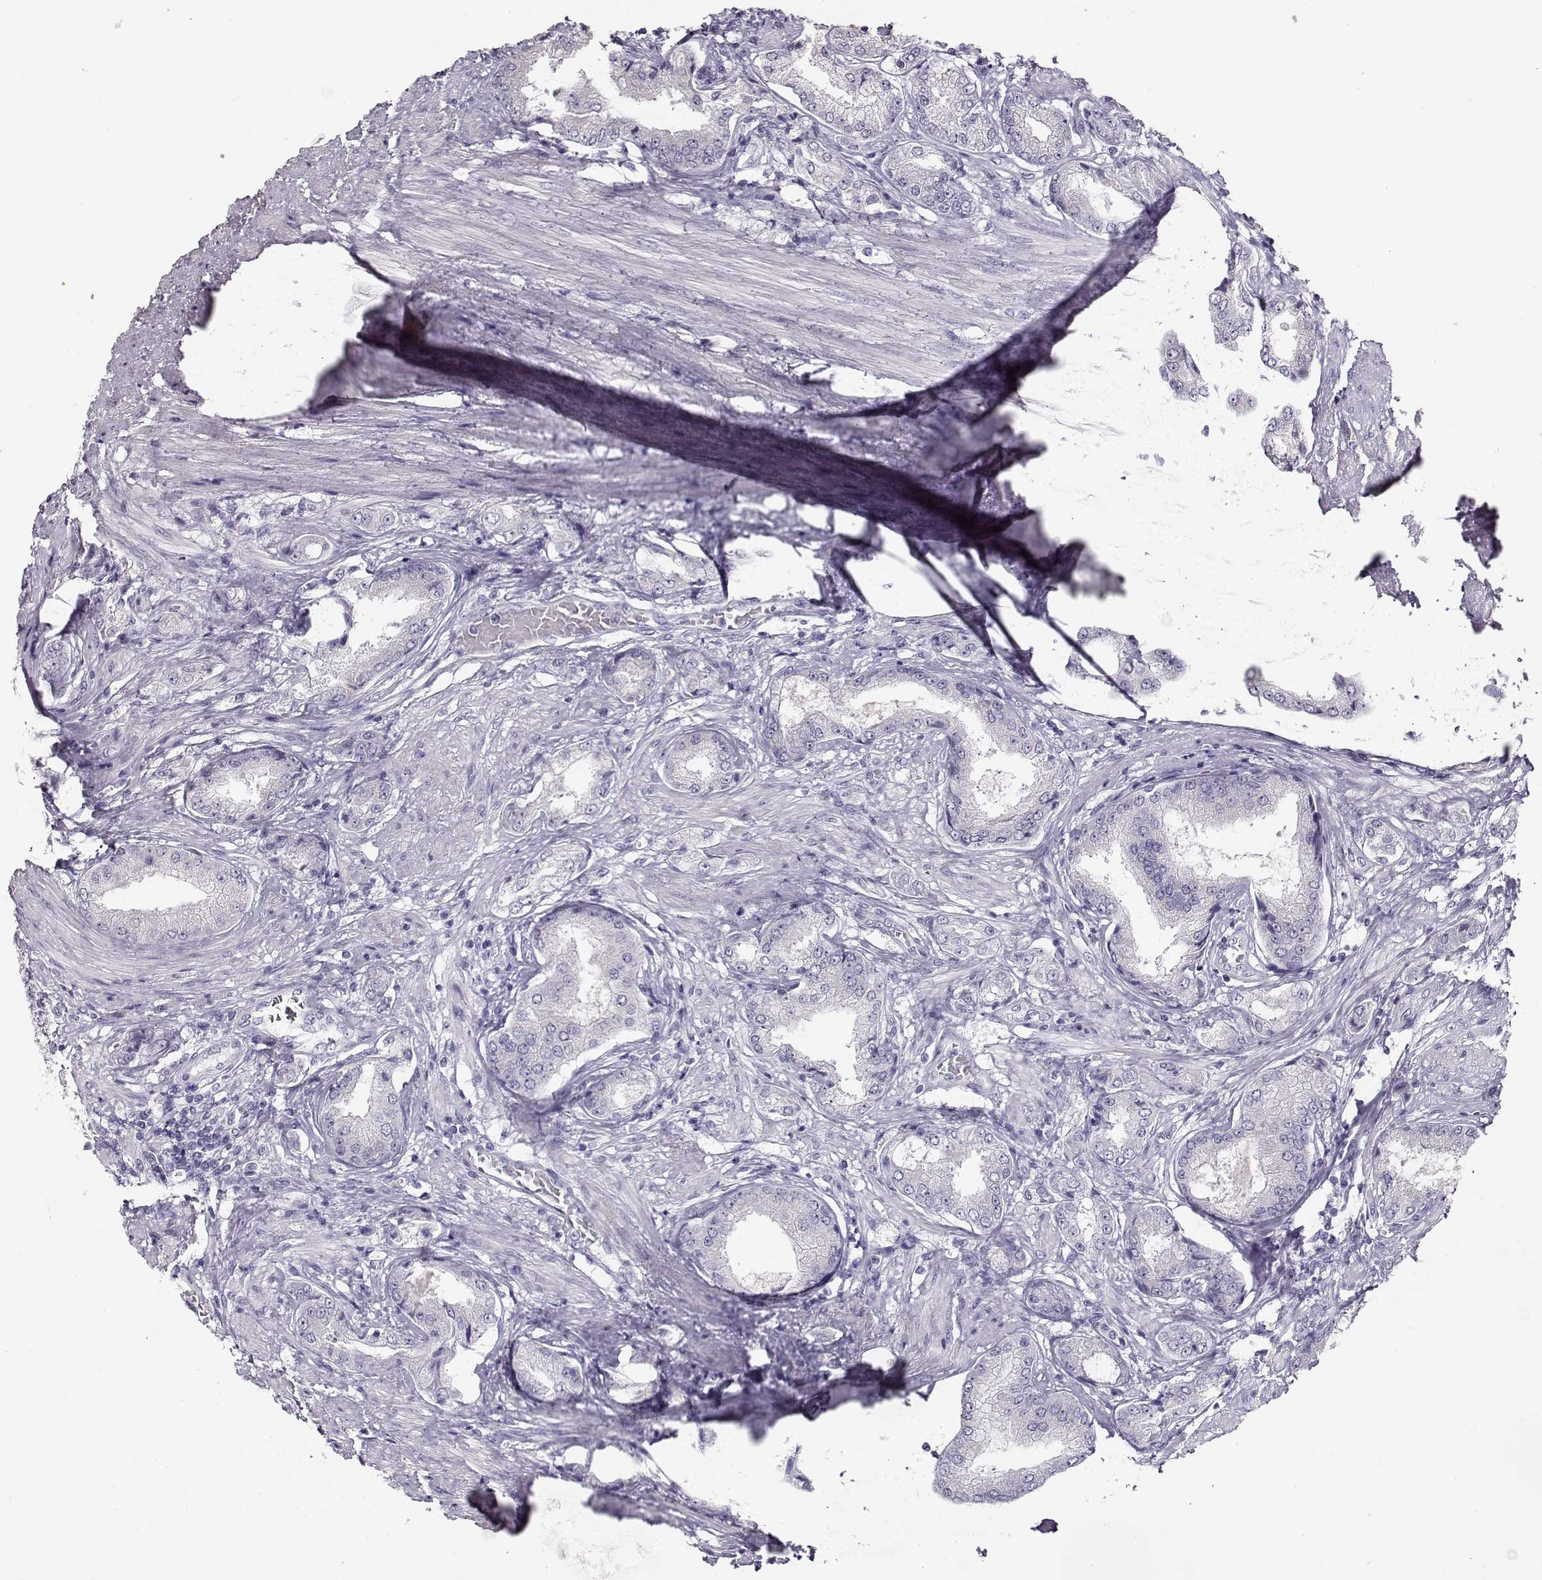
{"staining": {"intensity": "negative", "quantity": "none", "location": "none"}, "tissue": "prostate cancer", "cell_type": "Tumor cells", "image_type": "cancer", "snomed": [{"axis": "morphology", "description": "Adenocarcinoma, NOS"}, {"axis": "topography", "description": "Prostate"}], "caption": "Immunohistochemistry of human prostate adenocarcinoma exhibits no expression in tumor cells.", "gene": "GLIPR1L2", "patient": {"sex": "male", "age": 63}}